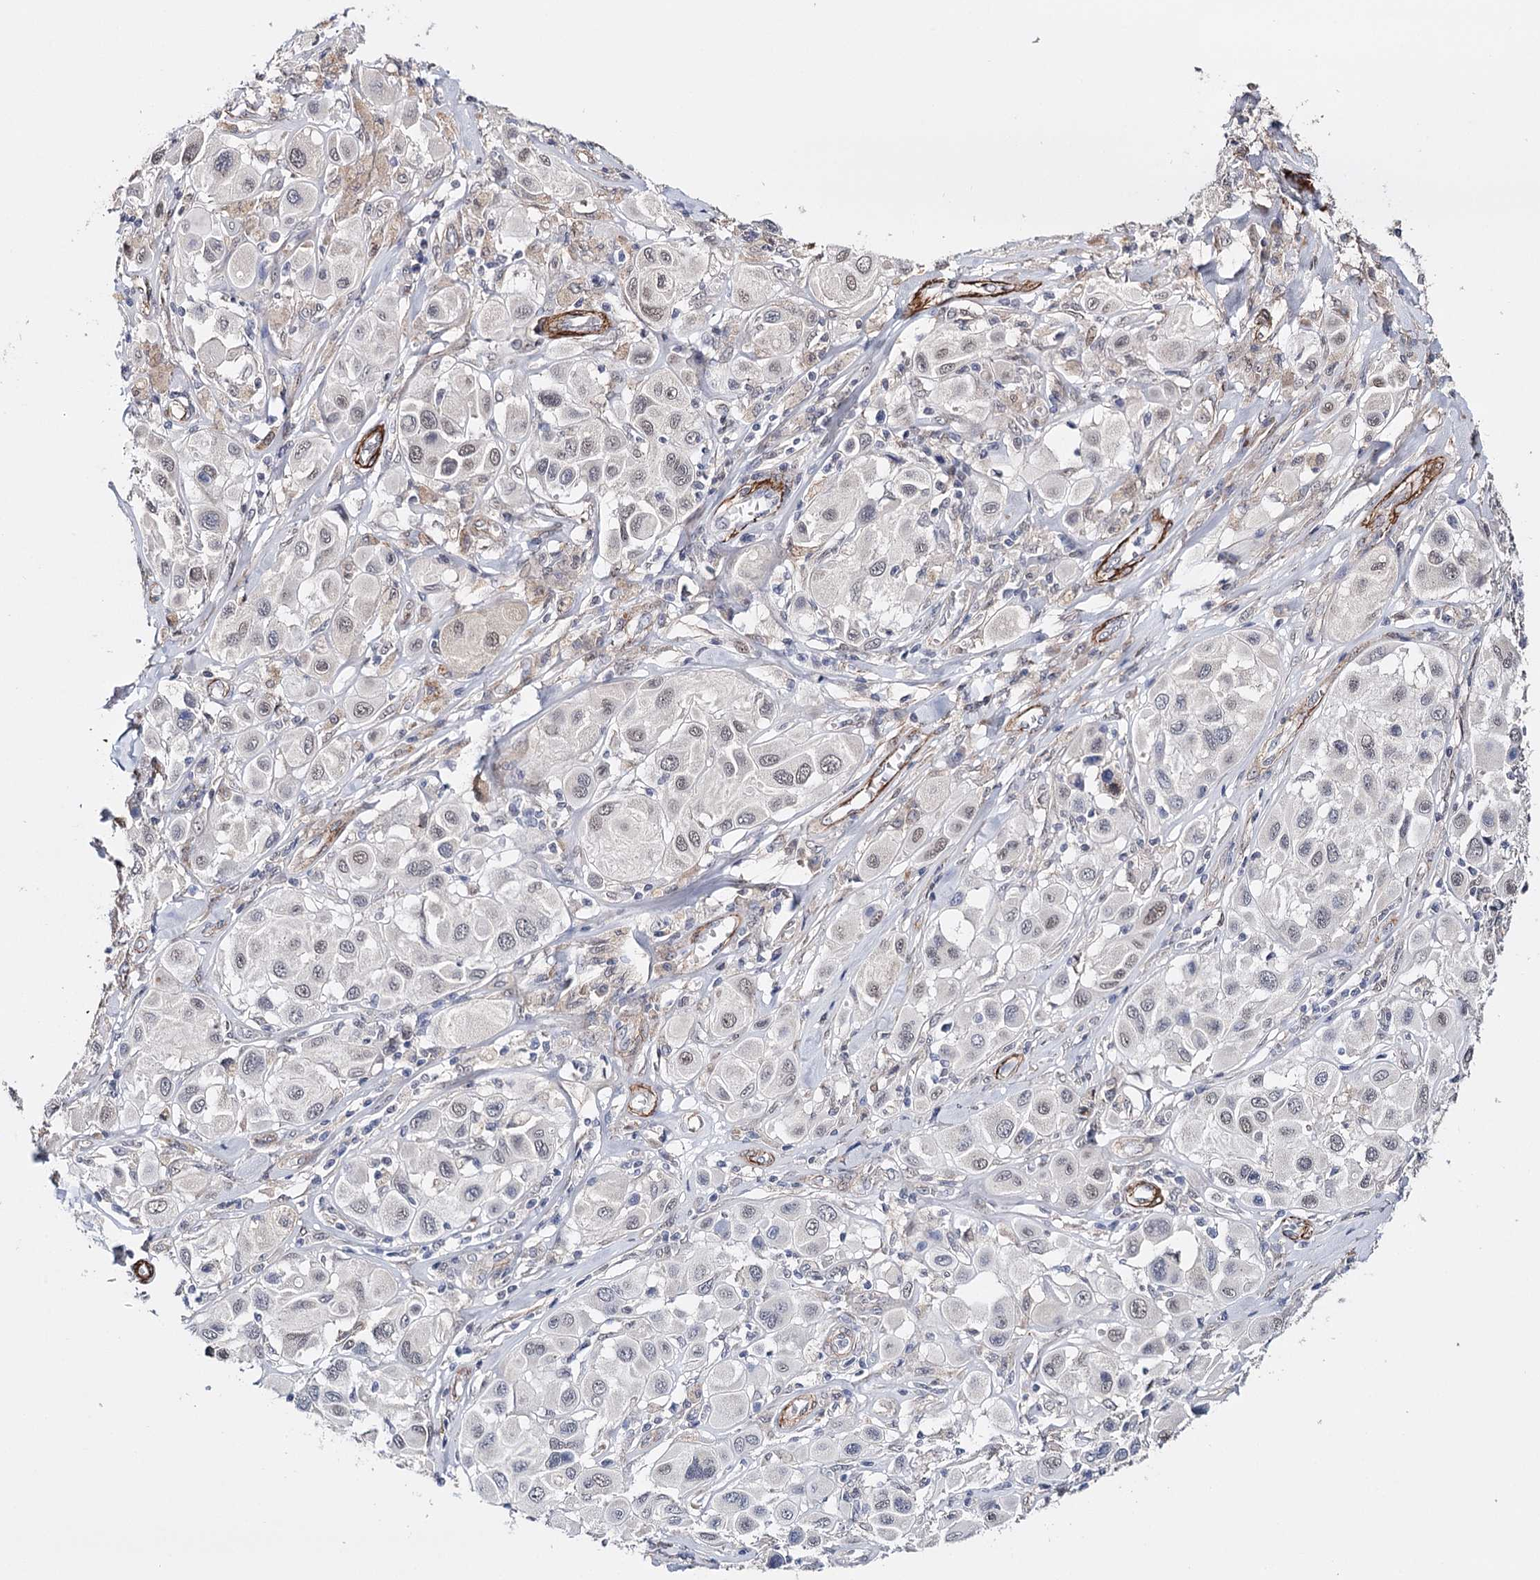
{"staining": {"intensity": "weak", "quantity": "<25%", "location": "nuclear"}, "tissue": "melanoma", "cell_type": "Tumor cells", "image_type": "cancer", "snomed": [{"axis": "morphology", "description": "Malignant melanoma, Metastatic site"}, {"axis": "topography", "description": "Skin"}], "caption": "DAB immunohistochemical staining of human malignant melanoma (metastatic site) displays no significant expression in tumor cells. The staining was performed using DAB (3,3'-diaminobenzidine) to visualize the protein expression in brown, while the nuclei were stained in blue with hematoxylin (Magnification: 20x).", "gene": "CFAP46", "patient": {"sex": "male", "age": 41}}